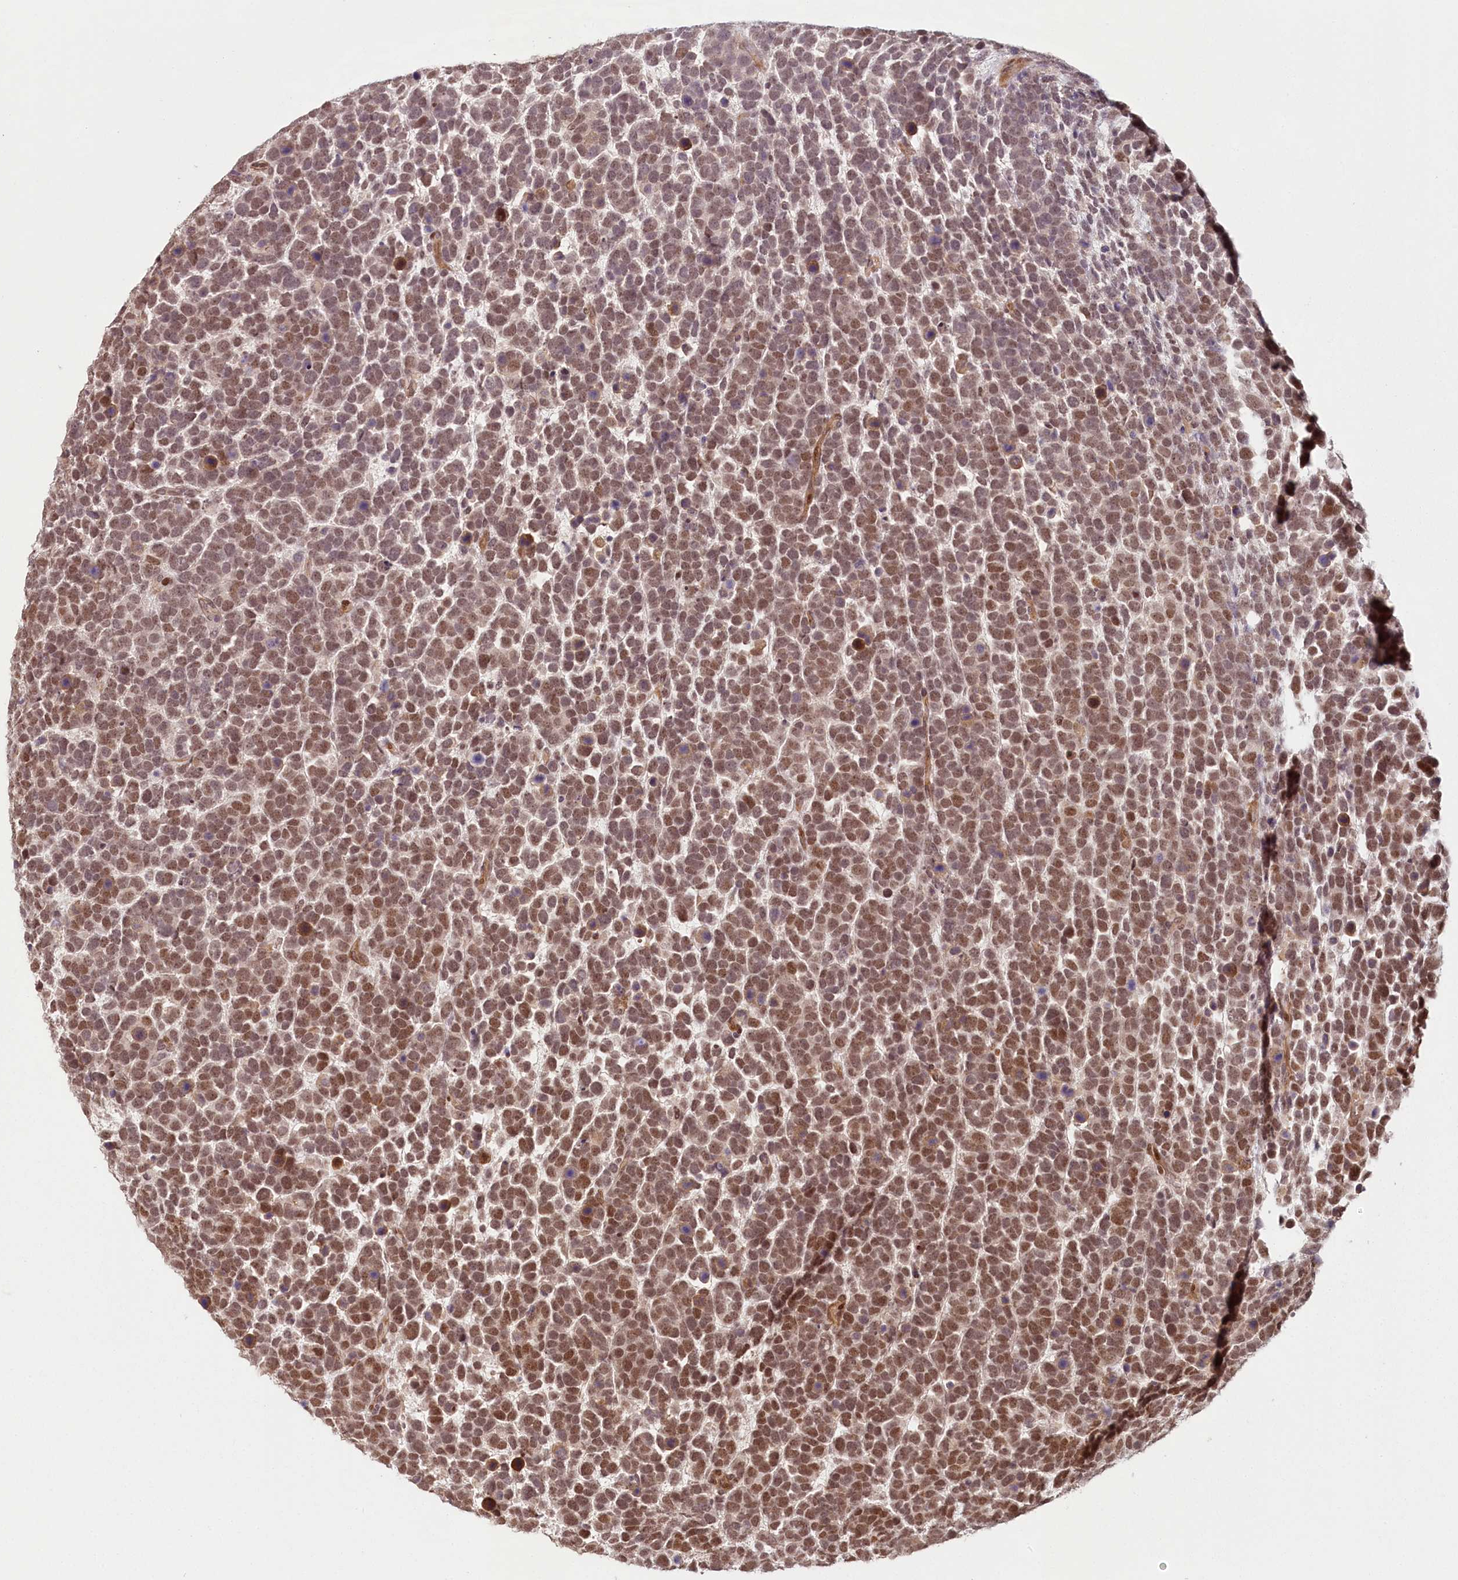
{"staining": {"intensity": "moderate", "quantity": ">75%", "location": "nuclear"}, "tissue": "urothelial cancer", "cell_type": "Tumor cells", "image_type": "cancer", "snomed": [{"axis": "morphology", "description": "Urothelial carcinoma, High grade"}, {"axis": "topography", "description": "Urinary bladder"}], "caption": "Immunohistochemical staining of human high-grade urothelial carcinoma reveals medium levels of moderate nuclear expression in about >75% of tumor cells. (brown staining indicates protein expression, while blue staining denotes nuclei).", "gene": "FAM204A", "patient": {"sex": "female", "age": 82}}